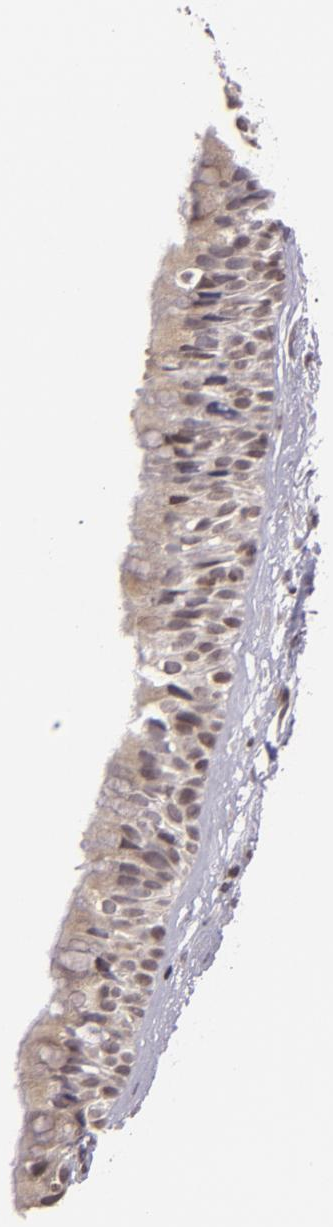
{"staining": {"intensity": "weak", "quantity": "25%-75%", "location": "nuclear"}, "tissue": "nasopharynx", "cell_type": "Respiratory epithelial cells", "image_type": "normal", "snomed": [{"axis": "morphology", "description": "Normal tissue, NOS"}, {"axis": "topography", "description": "Nasopharynx"}], "caption": "Immunohistochemical staining of normal human nasopharynx demonstrates weak nuclear protein expression in about 25%-75% of respiratory epithelial cells.", "gene": "AKAP6", "patient": {"sex": "male", "age": 13}}